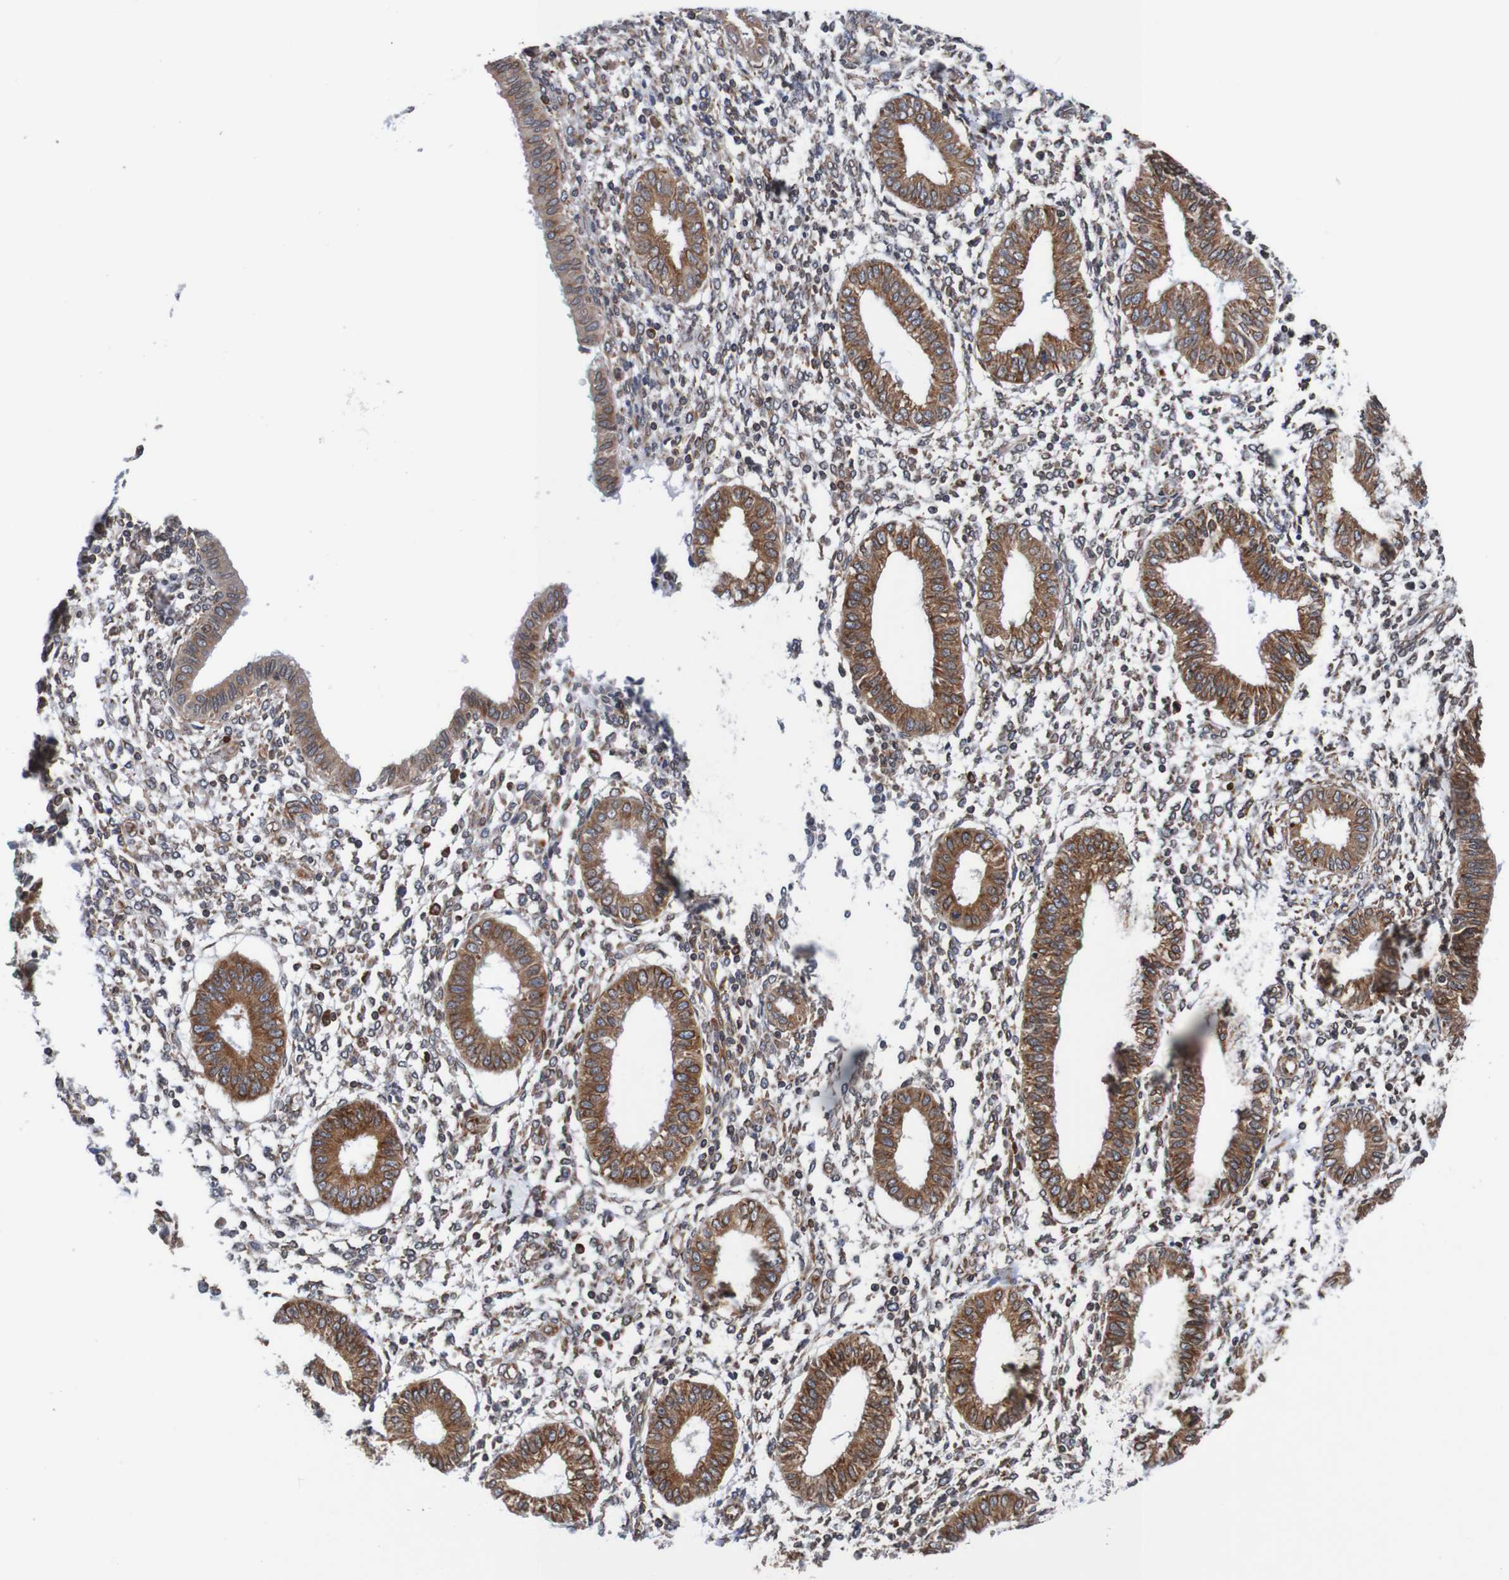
{"staining": {"intensity": "strong", "quantity": "25%-75%", "location": "cytoplasmic/membranous"}, "tissue": "endometrium", "cell_type": "Cells in endometrial stroma", "image_type": "normal", "snomed": [{"axis": "morphology", "description": "Normal tissue, NOS"}, {"axis": "topography", "description": "Endometrium"}], "caption": "Protein analysis of unremarkable endometrium exhibits strong cytoplasmic/membranous positivity in approximately 25%-75% of cells in endometrial stroma. (brown staining indicates protein expression, while blue staining denotes nuclei).", "gene": "TMEM109", "patient": {"sex": "female", "age": 50}}